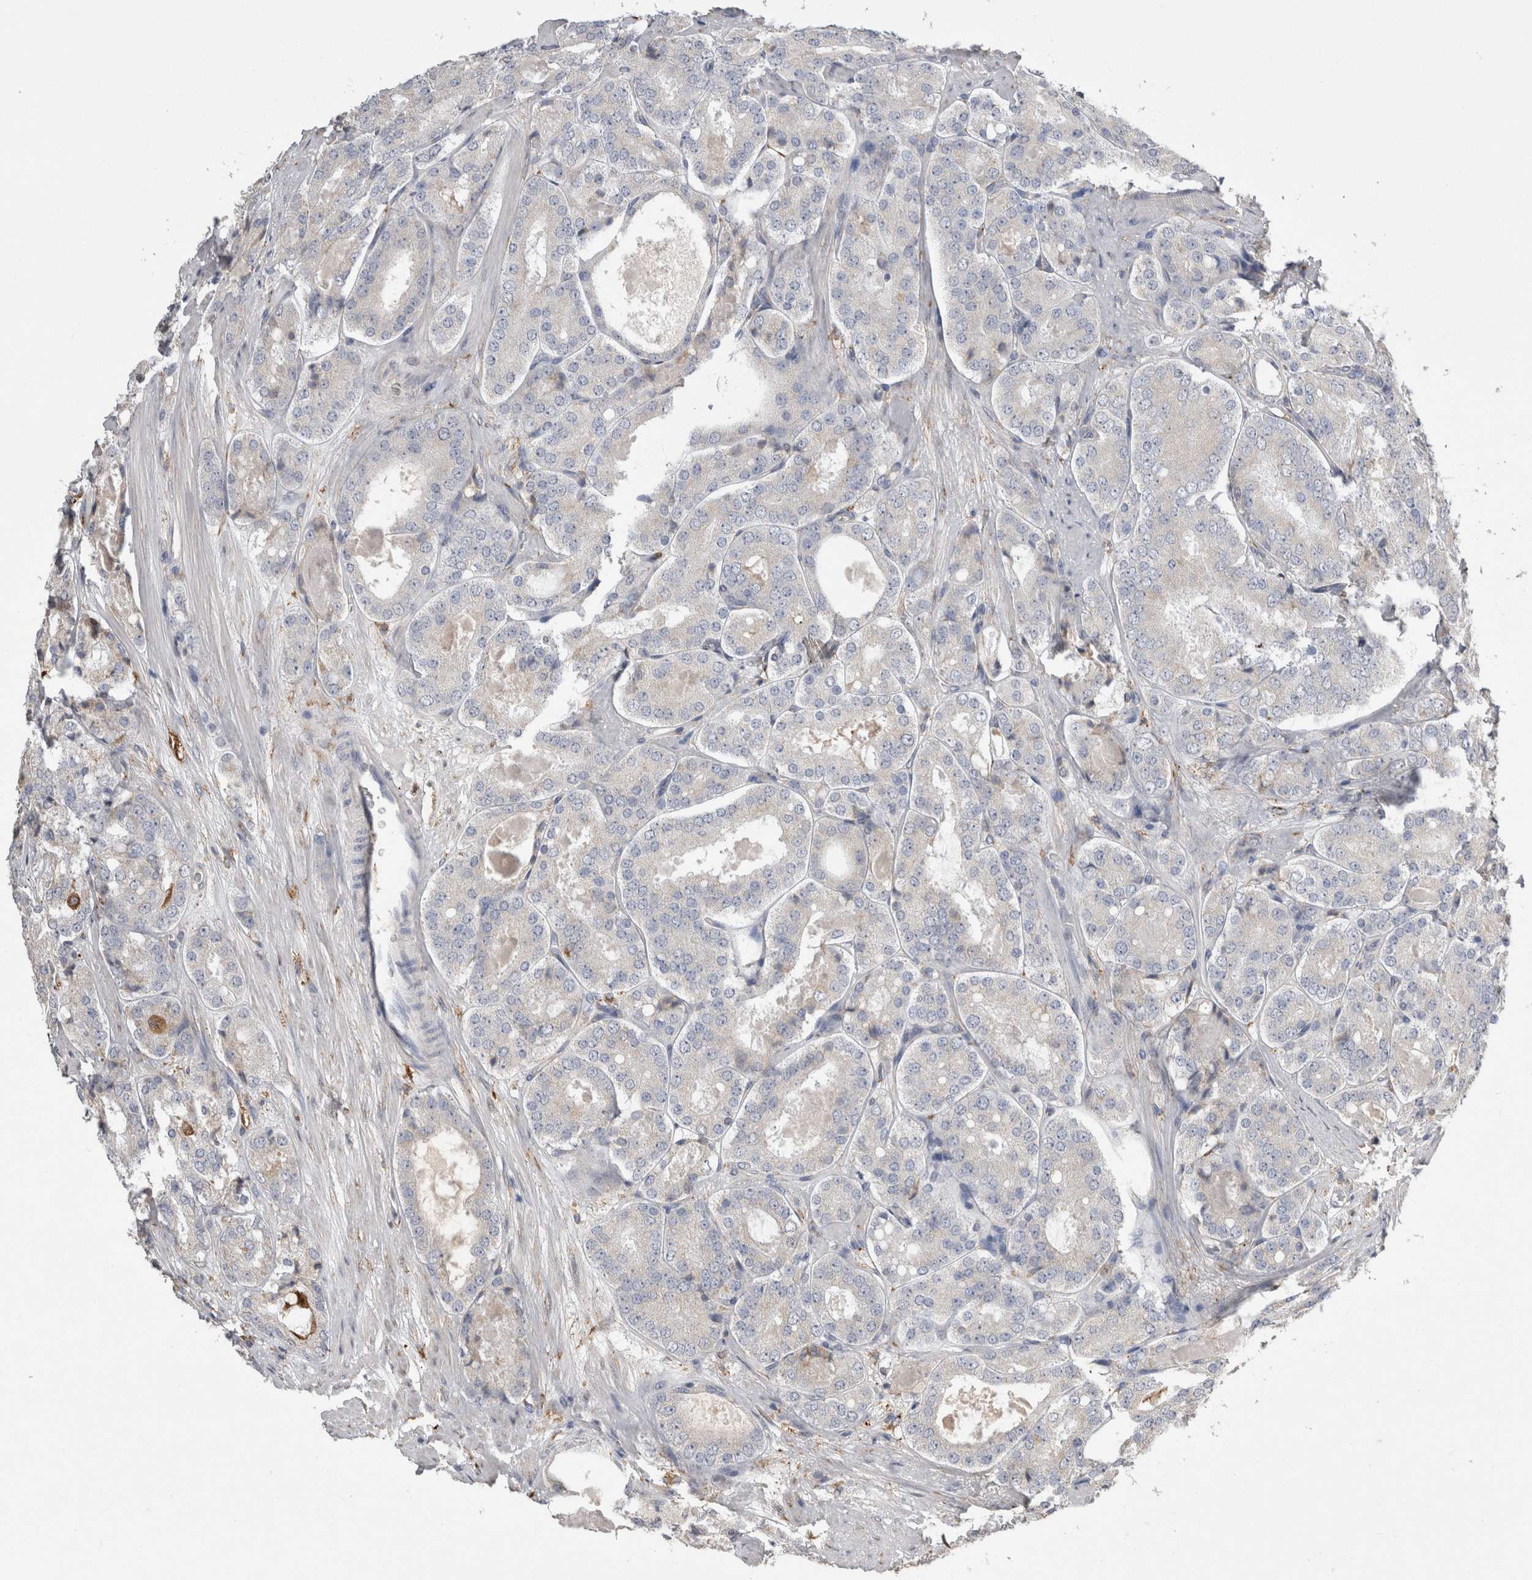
{"staining": {"intensity": "negative", "quantity": "none", "location": "none"}, "tissue": "prostate cancer", "cell_type": "Tumor cells", "image_type": "cancer", "snomed": [{"axis": "morphology", "description": "Adenocarcinoma, High grade"}, {"axis": "topography", "description": "Prostate"}], "caption": "Immunohistochemistry of high-grade adenocarcinoma (prostate) shows no positivity in tumor cells.", "gene": "LRPAP1", "patient": {"sex": "male", "age": 65}}